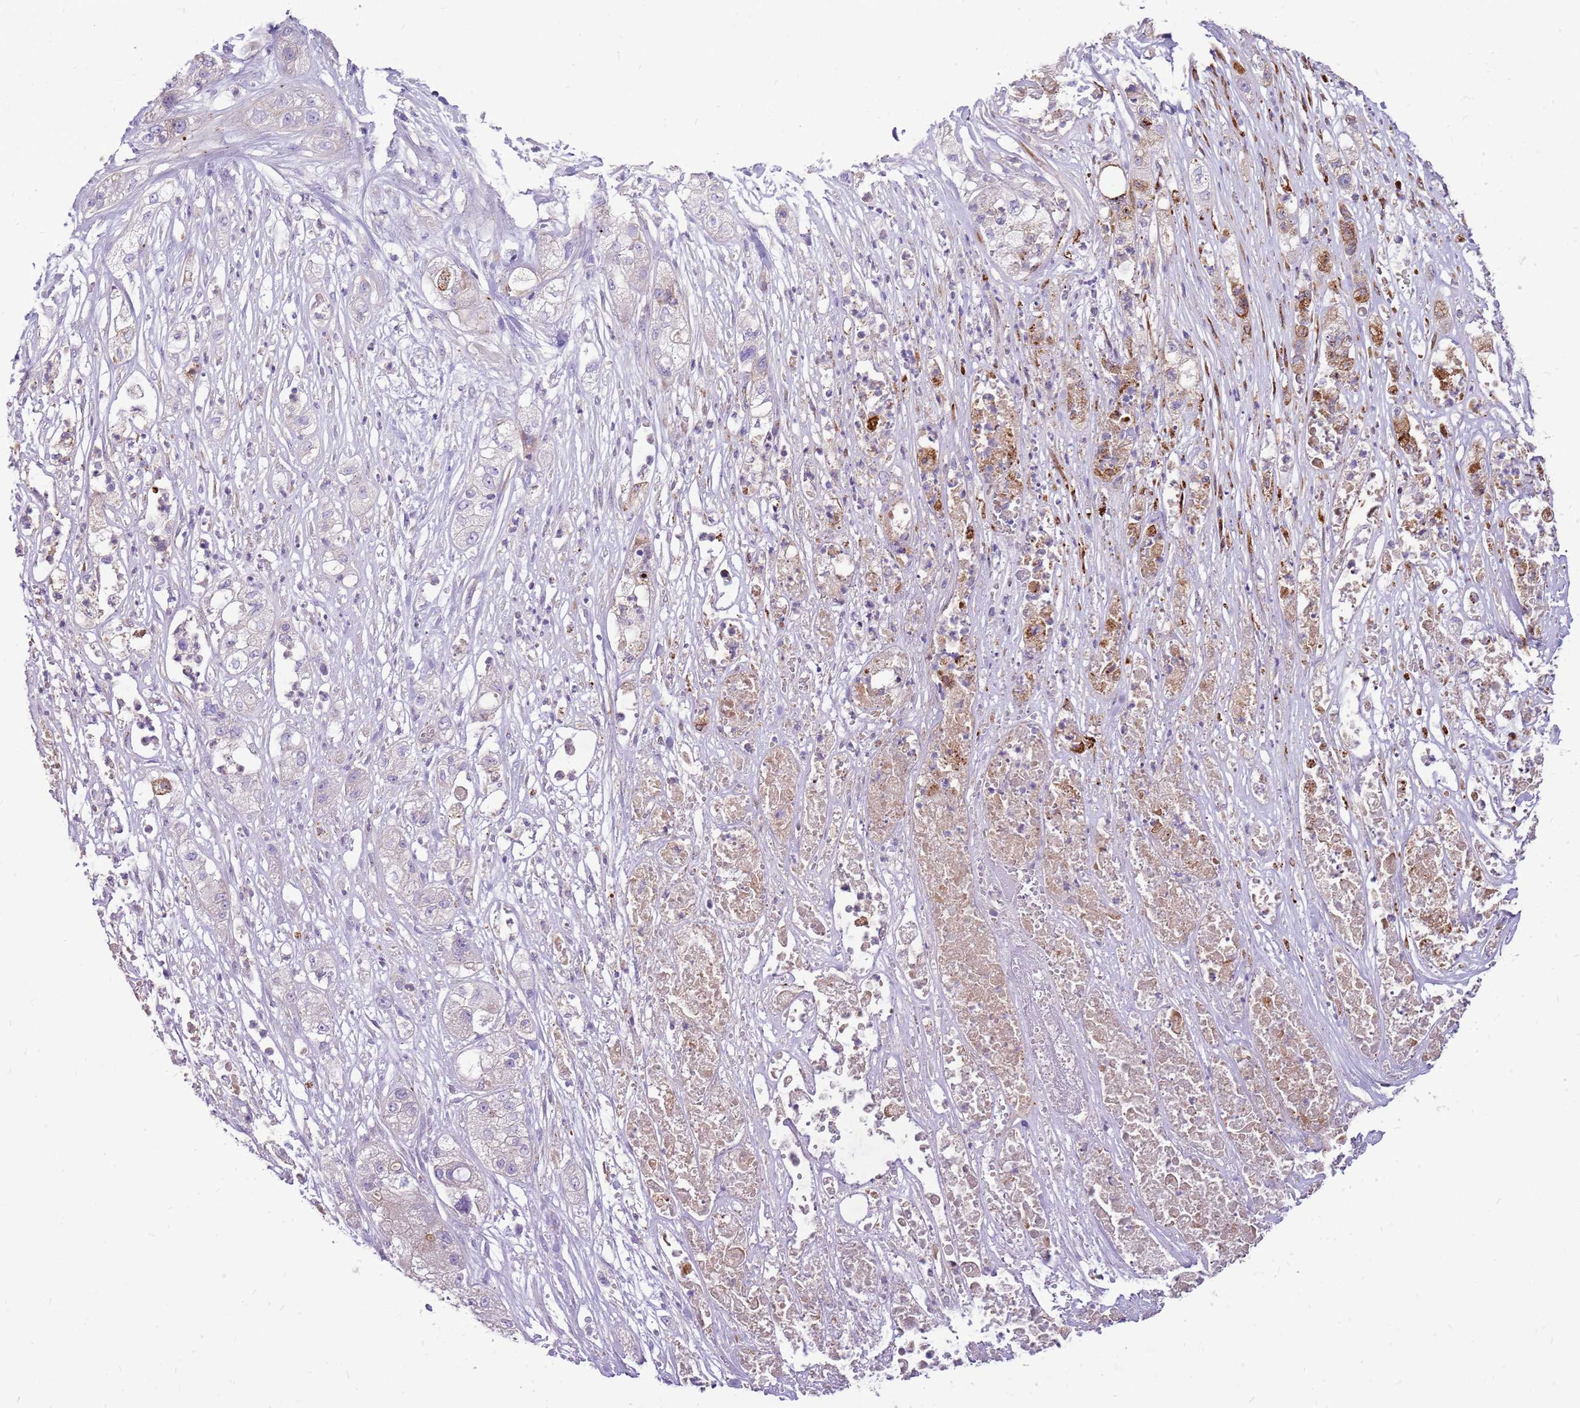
{"staining": {"intensity": "negative", "quantity": "none", "location": "none"}, "tissue": "pancreatic cancer", "cell_type": "Tumor cells", "image_type": "cancer", "snomed": [{"axis": "morphology", "description": "Adenocarcinoma, NOS"}, {"axis": "topography", "description": "Pancreas"}], "caption": "Immunohistochemistry photomicrograph of pancreatic cancer stained for a protein (brown), which reveals no staining in tumor cells. Brightfield microscopy of IHC stained with DAB (3,3'-diaminobenzidine) (brown) and hematoxylin (blue), captured at high magnification.", "gene": "NTN4", "patient": {"sex": "female", "age": 78}}